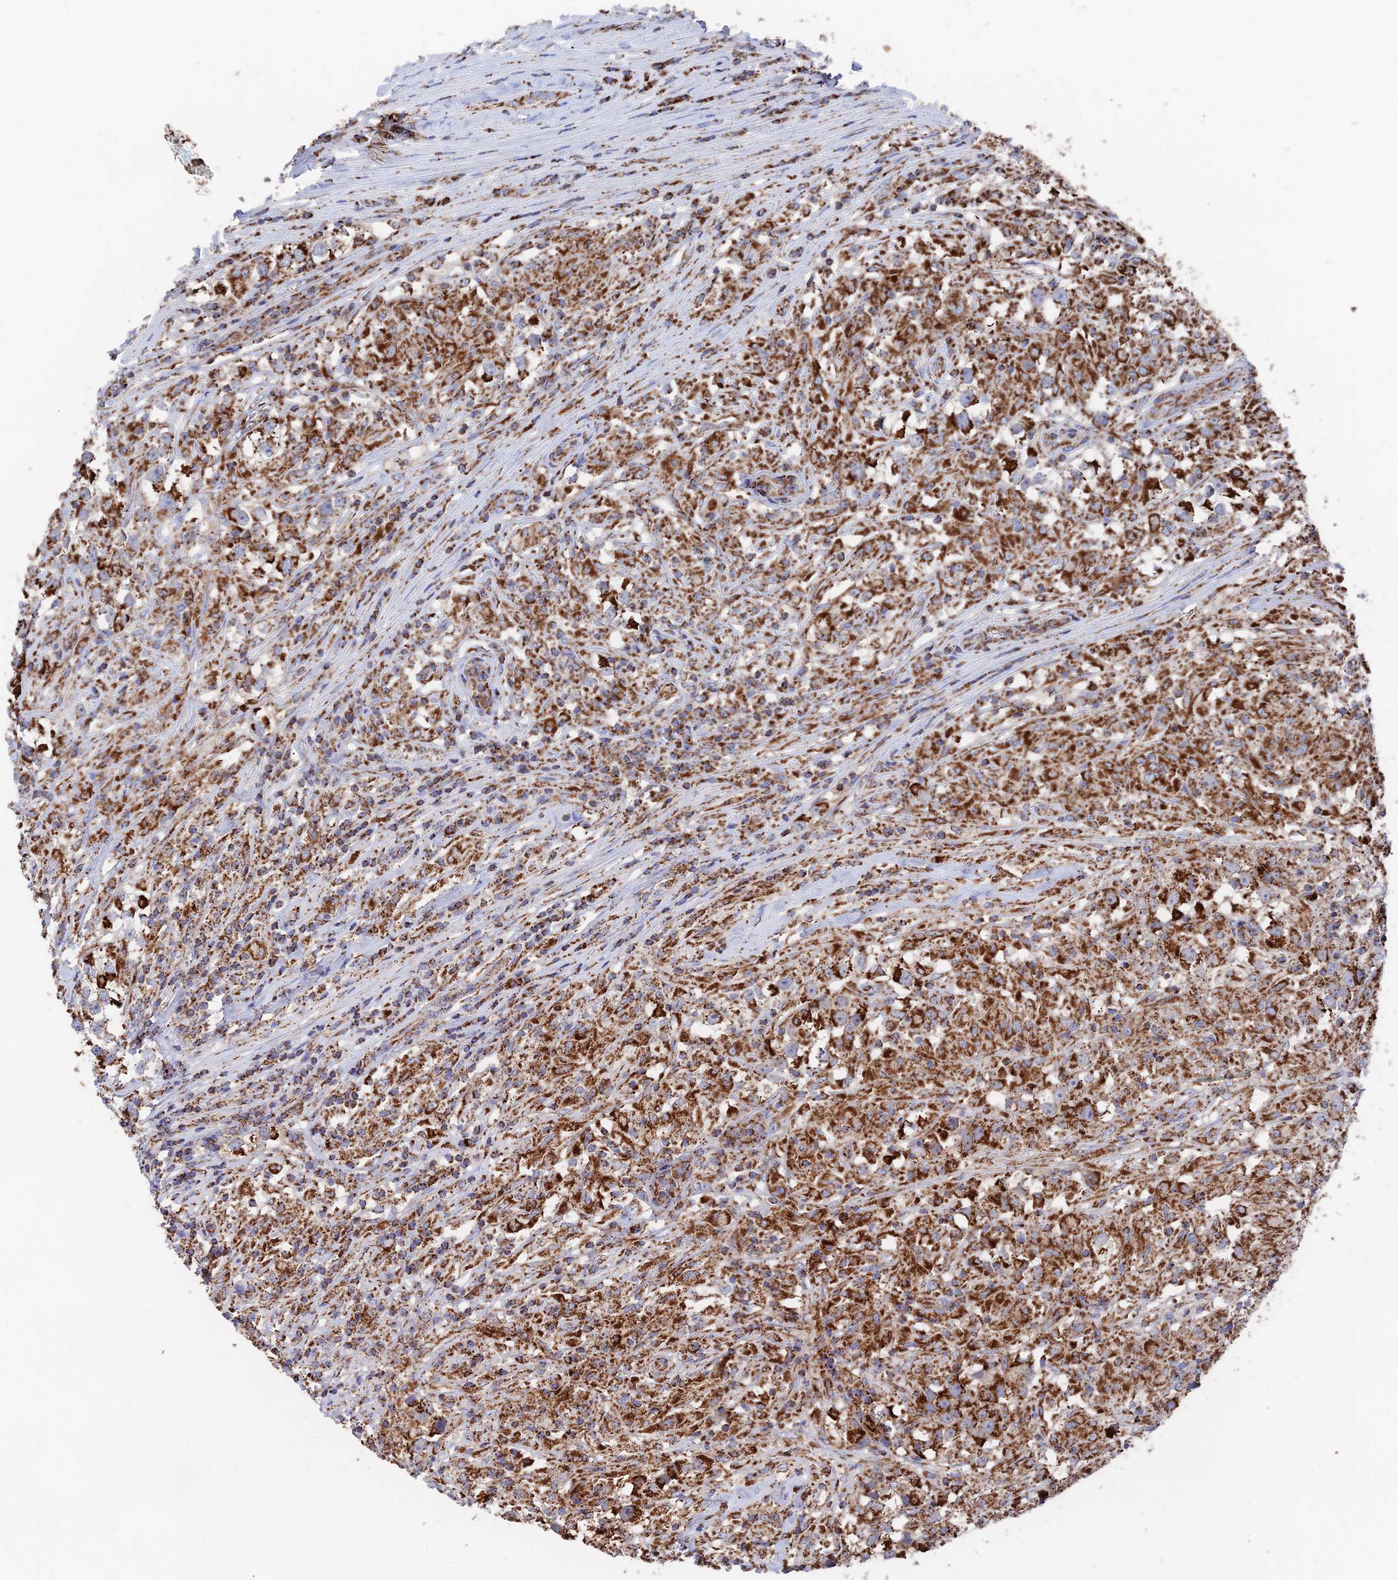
{"staining": {"intensity": "strong", "quantity": ">75%", "location": "cytoplasmic/membranous"}, "tissue": "testis cancer", "cell_type": "Tumor cells", "image_type": "cancer", "snomed": [{"axis": "morphology", "description": "Seminoma, NOS"}, {"axis": "topography", "description": "Testis"}], "caption": "Protein expression analysis of human testis cancer reveals strong cytoplasmic/membranous staining in about >75% of tumor cells.", "gene": "HAUS8", "patient": {"sex": "male", "age": 46}}